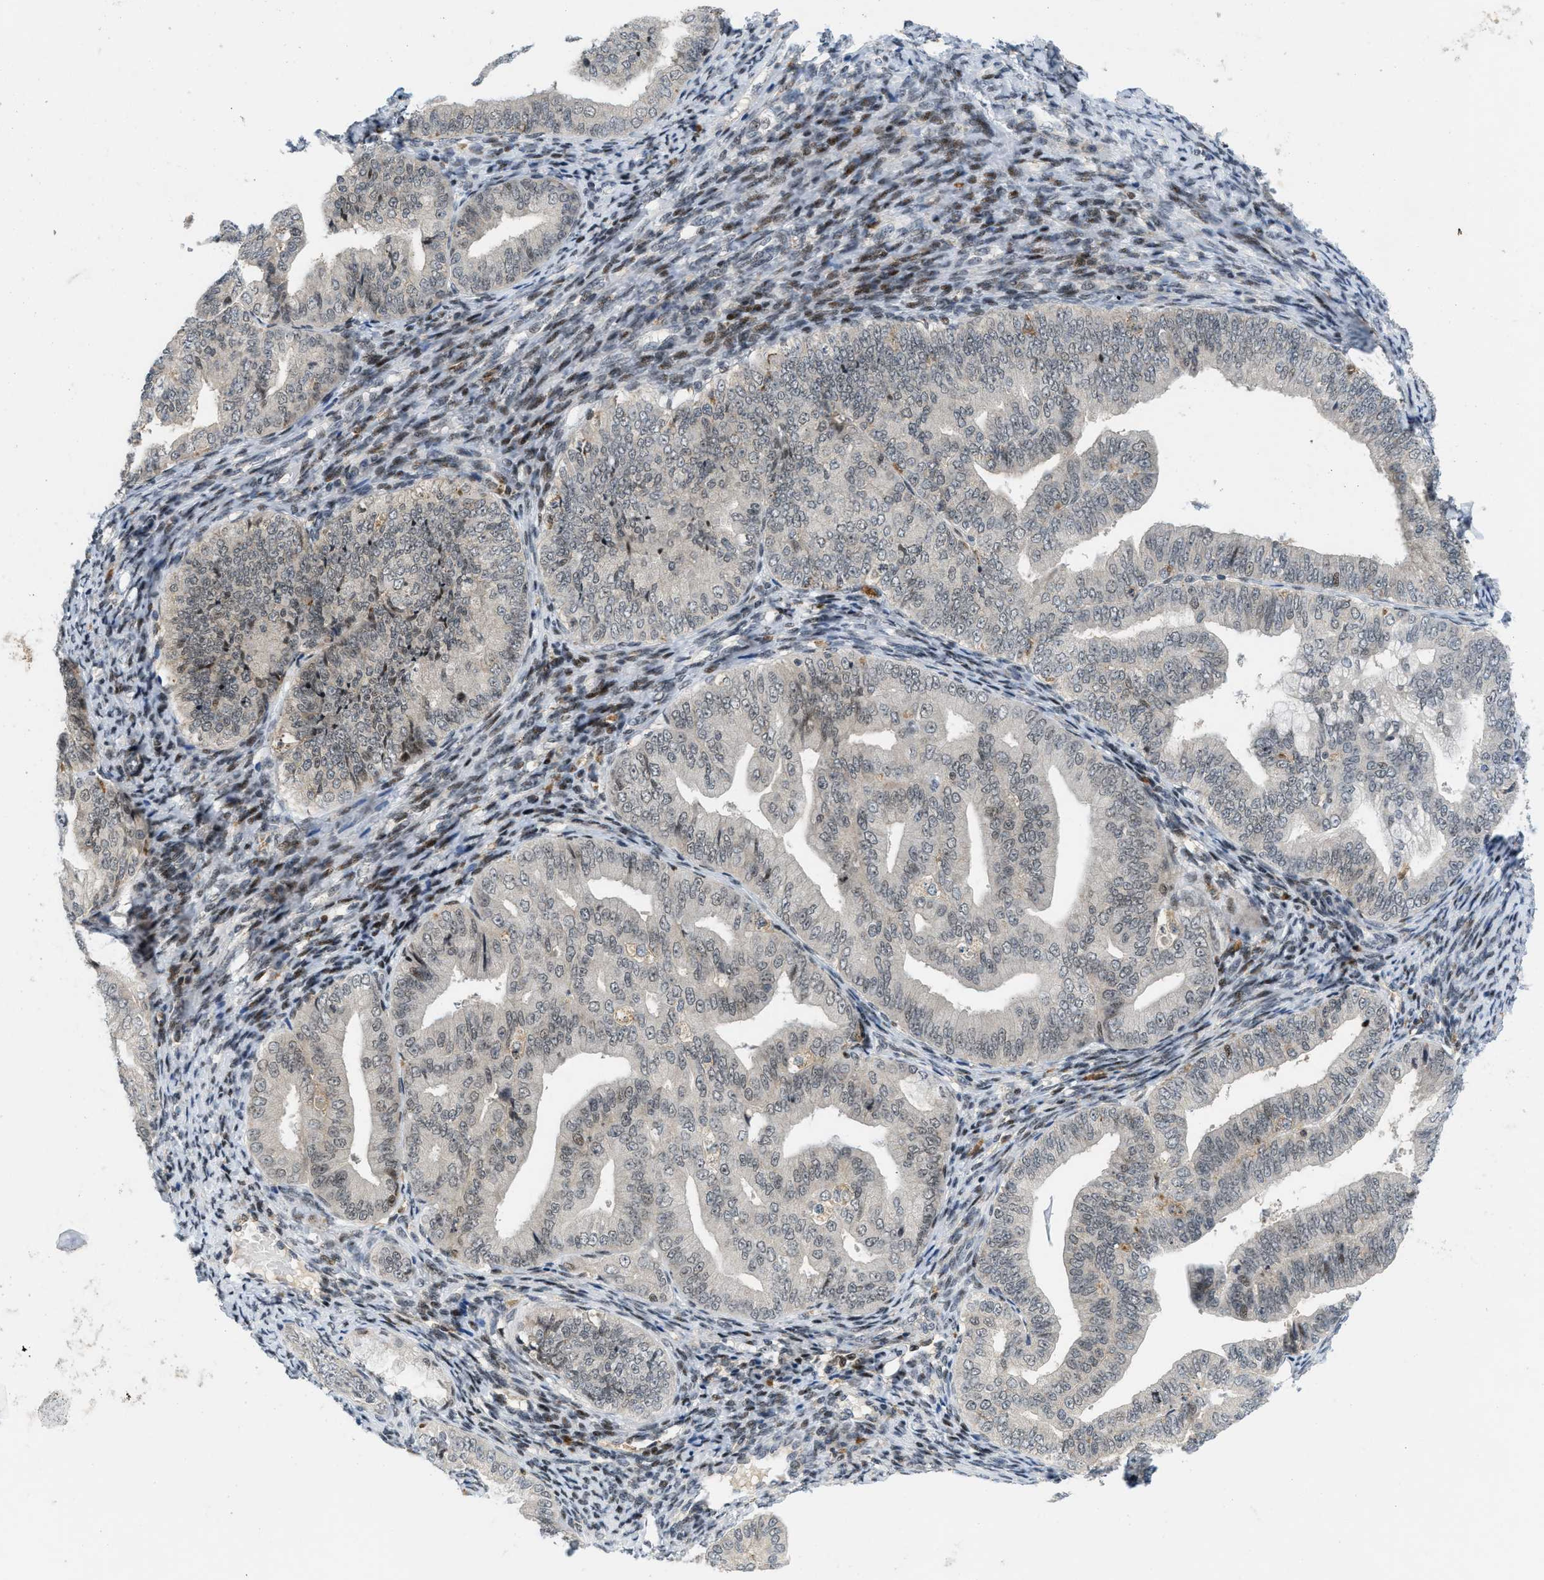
{"staining": {"intensity": "moderate", "quantity": "25%-75%", "location": "nuclear"}, "tissue": "endometrial cancer", "cell_type": "Tumor cells", "image_type": "cancer", "snomed": [{"axis": "morphology", "description": "Adenocarcinoma, NOS"}, {"axis": "topography", "description": "Endometrium"}], "caption": "Moderate nuclear protein positivity is seen in approximately 25%-75% of tumor cells in endometrial cancer.", "gene": "ING1", "patient": {"sex": "female", "age": 63}}